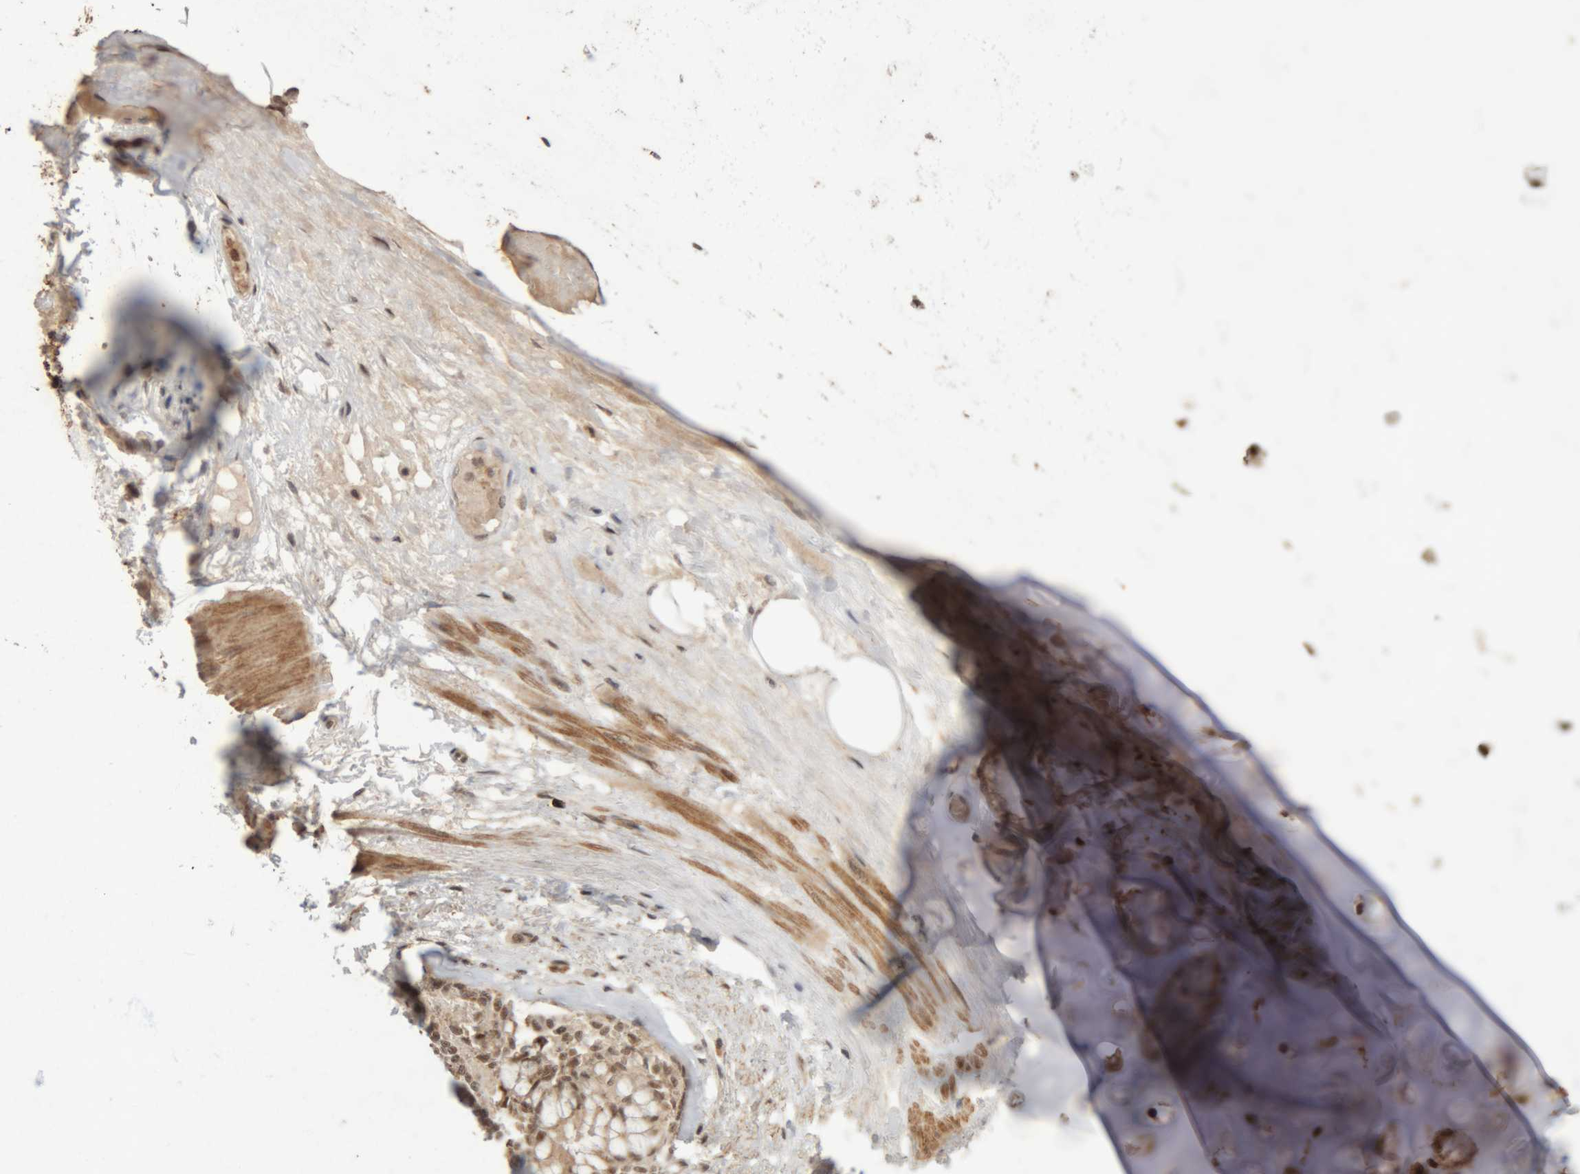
{"staining": {"intensity": "weak", "quantity": "25%-75%", "location": "cytoplasmic/membranous"}, "tissue": "adipose tissue", "cell_type": "Adipocytes", "image_type": "normal", "snomed": [{"axis": "morphology", "description": "Normal tissue, NOS"}, {"axis": "topography", "description": "Bronchus"}], "caption": "Adipocytes reveal weak cytoplasmic/membranous staining in approximately 25%-75% of cells in benign adipose tissue. The staining was performed using DAB to visualize the protein expression in brown, while the nuclei were stained in blue with hematoxylin (Magnification: 20x).", "gene": "KEAP1", "patient": {"sex": "male", "age": 66}}